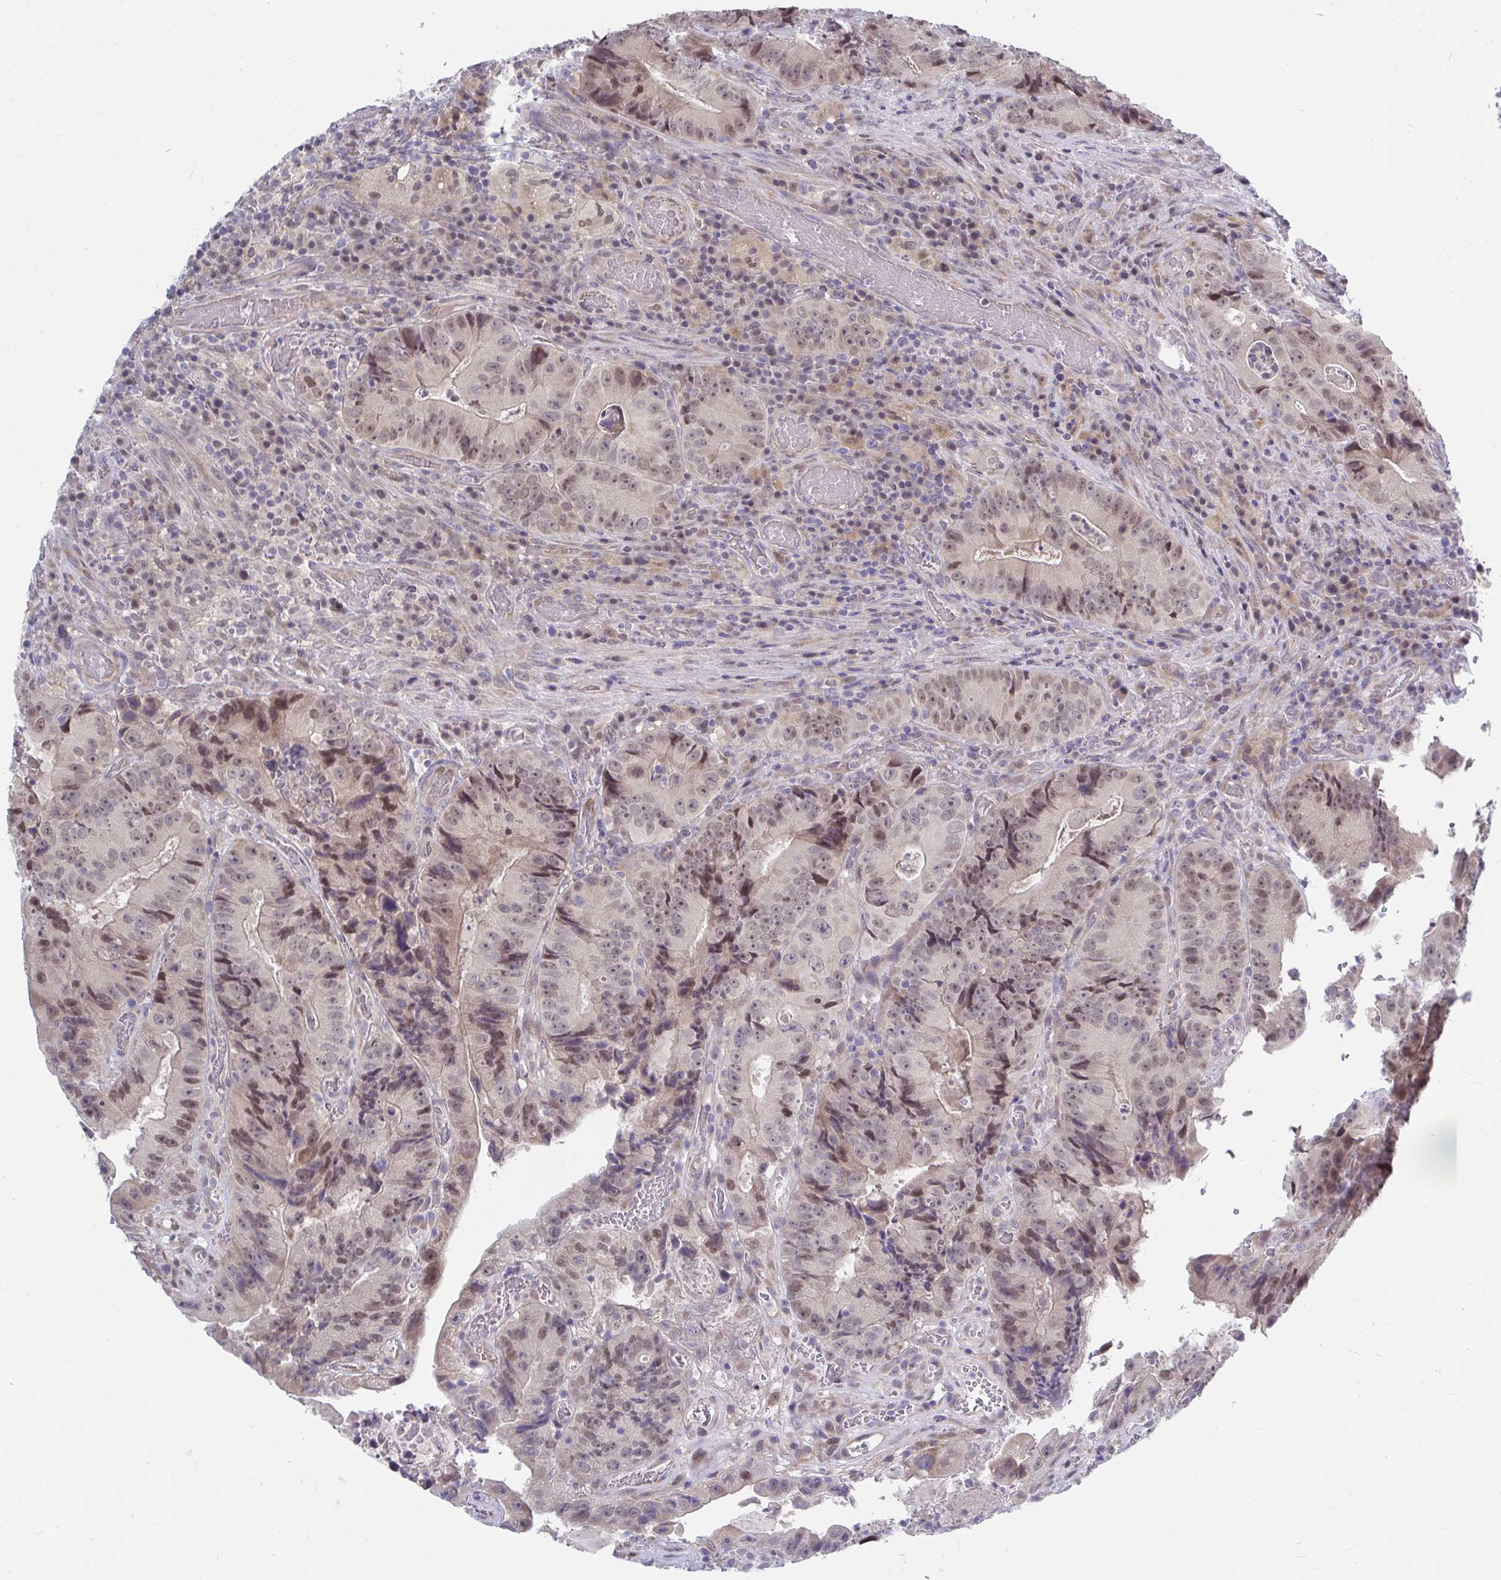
{"staining": {"intensity": "weak", "quantity": "25%-75%", "location": "nuclear"}, "tissue": "colorectal cancer", "cell_type": "Tumor cells", "image_type": "cancer", "snomed": [{"axis": "morphology", "description": "Adenocarcinoma, NOS"}, {"axis": "topography", "description": "Colon"}], "caption": "Immunohistochemical staining of adenocarcinoma (colorectal) reveals low levels of weak nuclear expression in approximately 25%-75% of tumor cells.", "gene": "MROH8", "patient": {"sex": "female", "age": 86}}